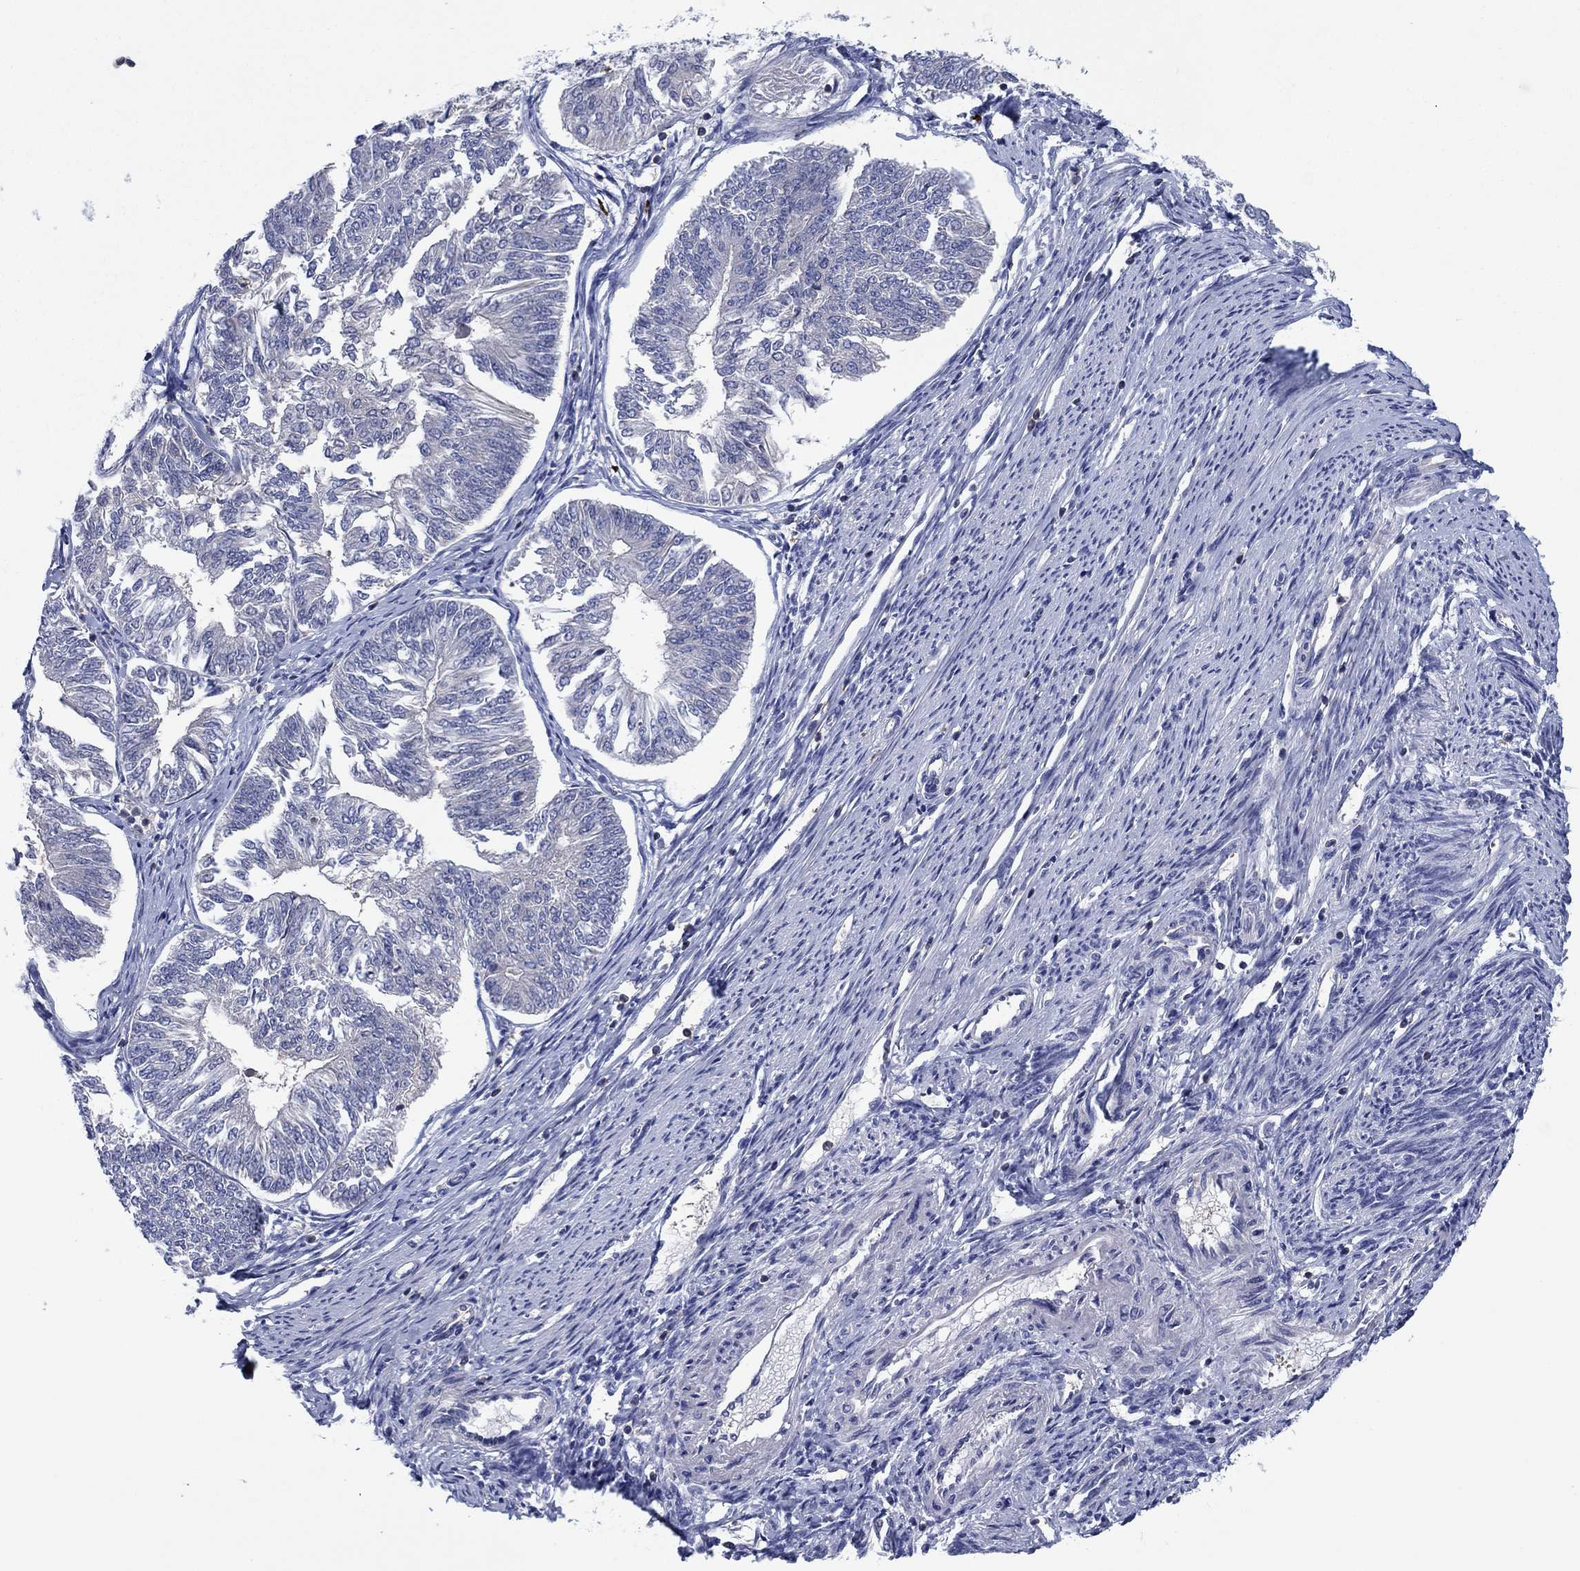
{"staining": {"intensity": "negative", "quantity": "none", "location": "none"}, "tissue": "endometrial cancer", "cell_type": "Tumor cells", "image_type": "cancer", "snomed": [{"axis": "morphology", "description": "Adenocarcinoma, NOS"}, {"axis": "topography", "description": "Endometrium"}], "caption": "Human endometrial cancer (adenocarcinoma) stained for a protein using immunohistochemistry (IHC) exhibits no staining in tumor cells.", "gene": "PVR", "patient": {"sex": "female", "age": 58}}